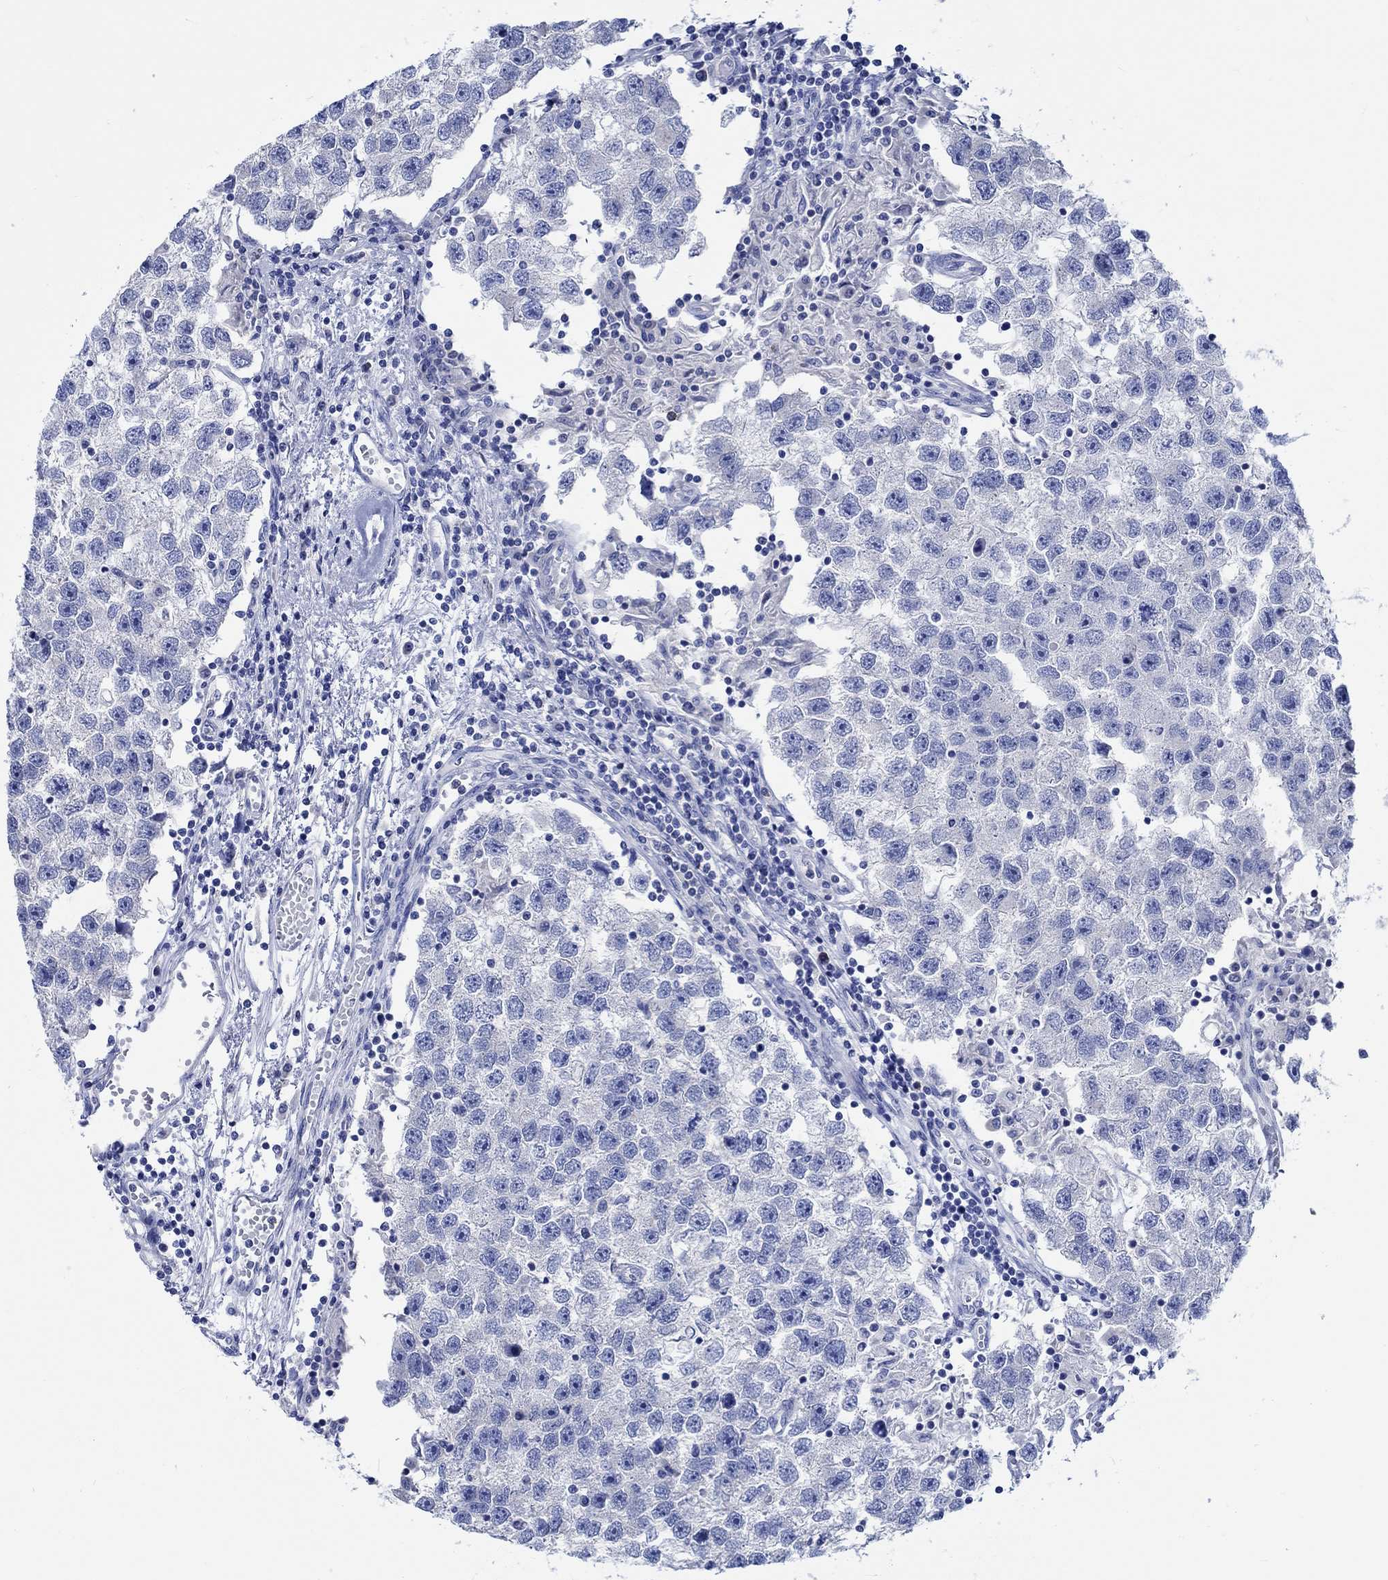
{"staining": {"intensity": "negative", "quantity": "none", "location": "none"}, "tissue": "testis cancer", "cell_type": "Tumor cells", "image_type": "cancer", "snomed": [{"axis": "morphology", "description": "Seminoma, NOS"}, {"axis": "topography", "description": "Testis"}], "caption": "IHC micrograph of neoplastic tissue: testis cancer (seminoma) stained with DAB demonstrates no significant protein staining in tumor cells.", "gene": "PTPRN2", "patient": {"sex": "male", "age": 26}}